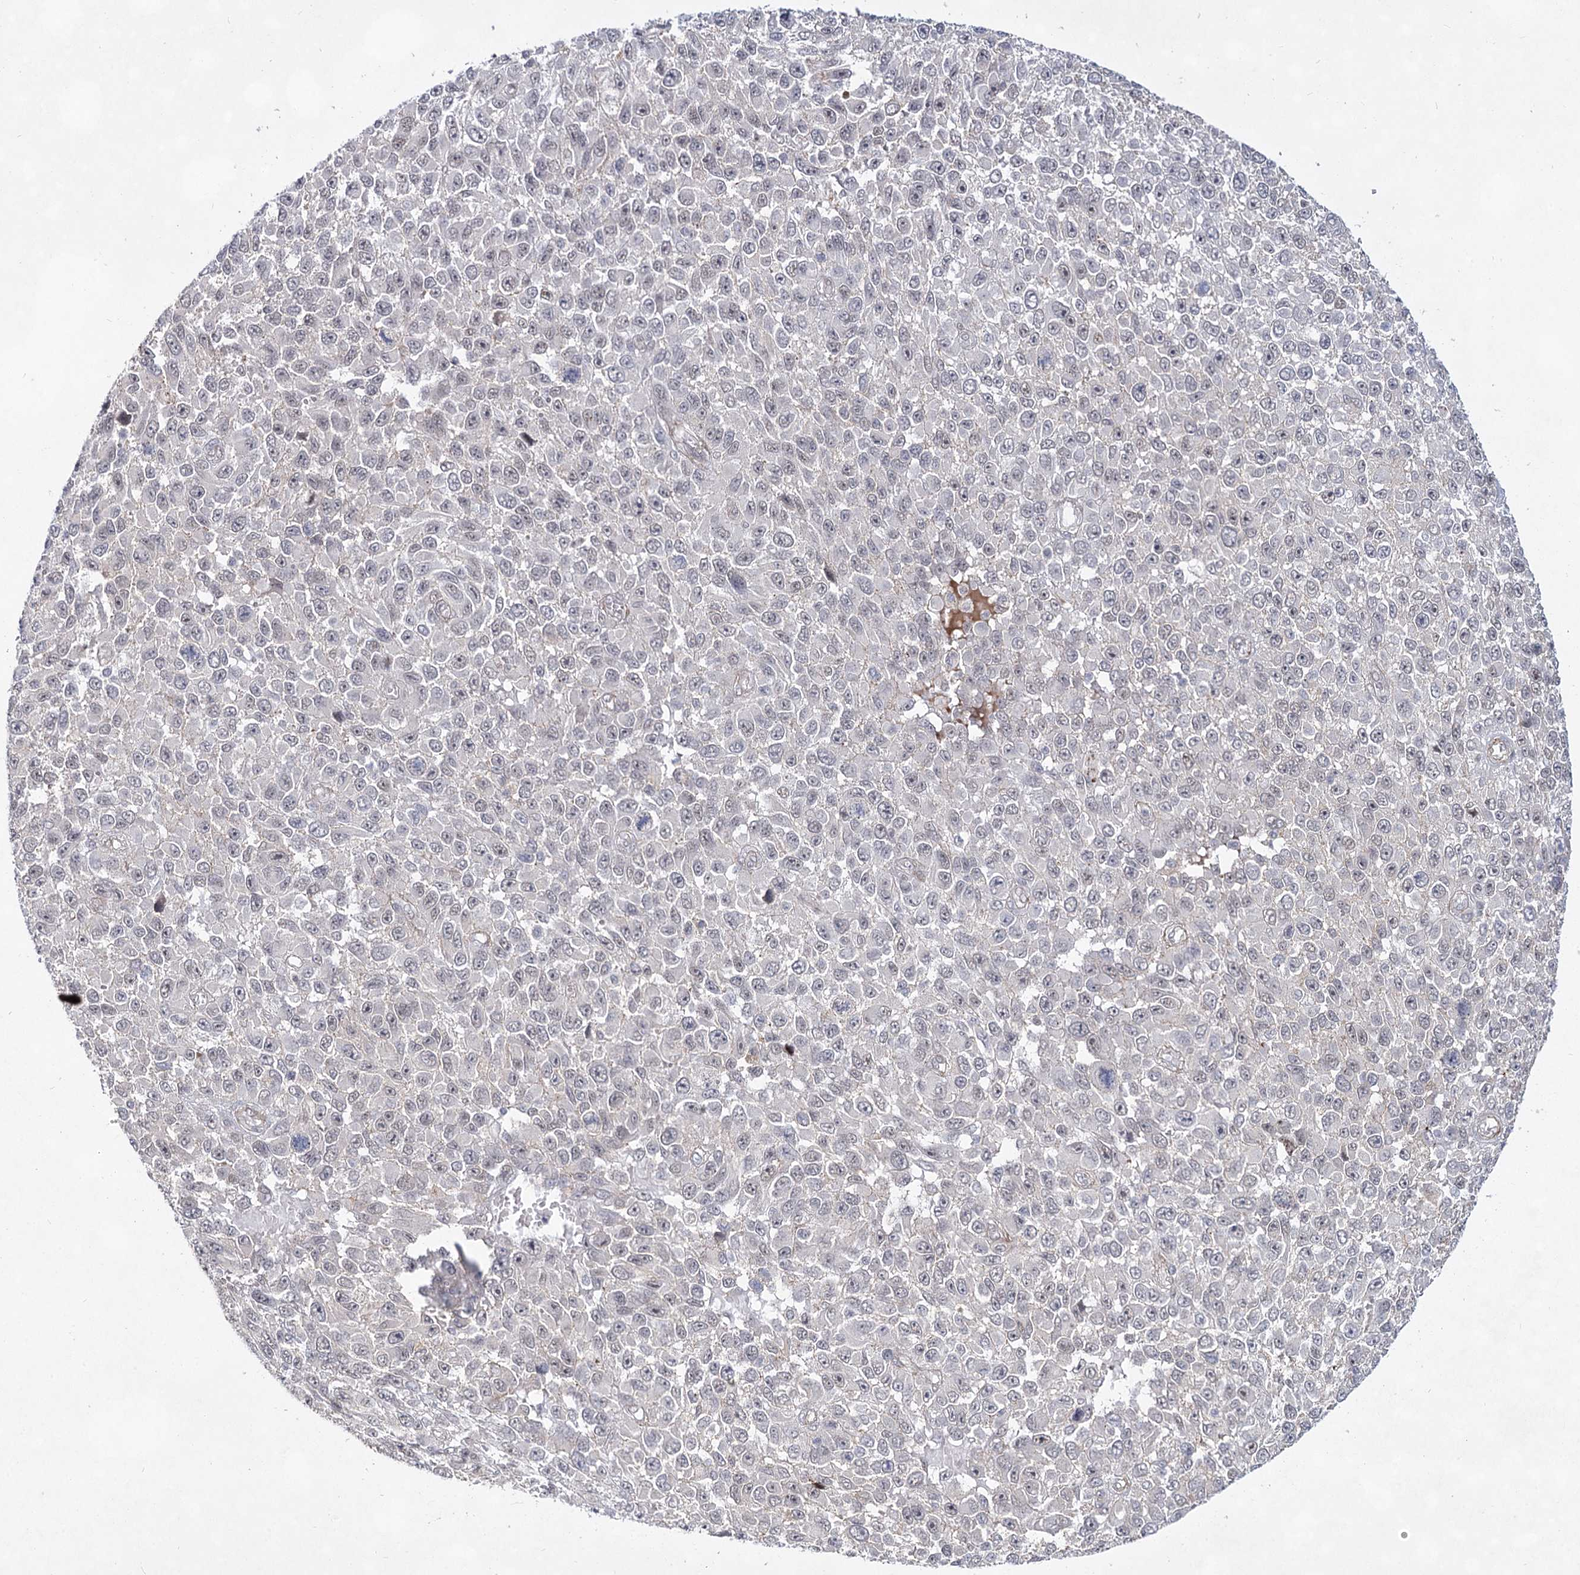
{"staining": {"intensity": "negative", "quantity": "none", "location": "none"}, "tissue": "melanoma", "cell_type": "Tumor cells", "image_type": "cancer", "snomed": [{"axis": "morphology", "description": "Malignant melanoma, NOS"}, {"axis": "topography", "description": "Skin"}], "caption": "The immunohistochemistry photomicrograph has no significant positivity in tumor cells of malignant melanoma tissue.", "gene": "ATL2", "patient": {"sex": "female", "age": 96}}